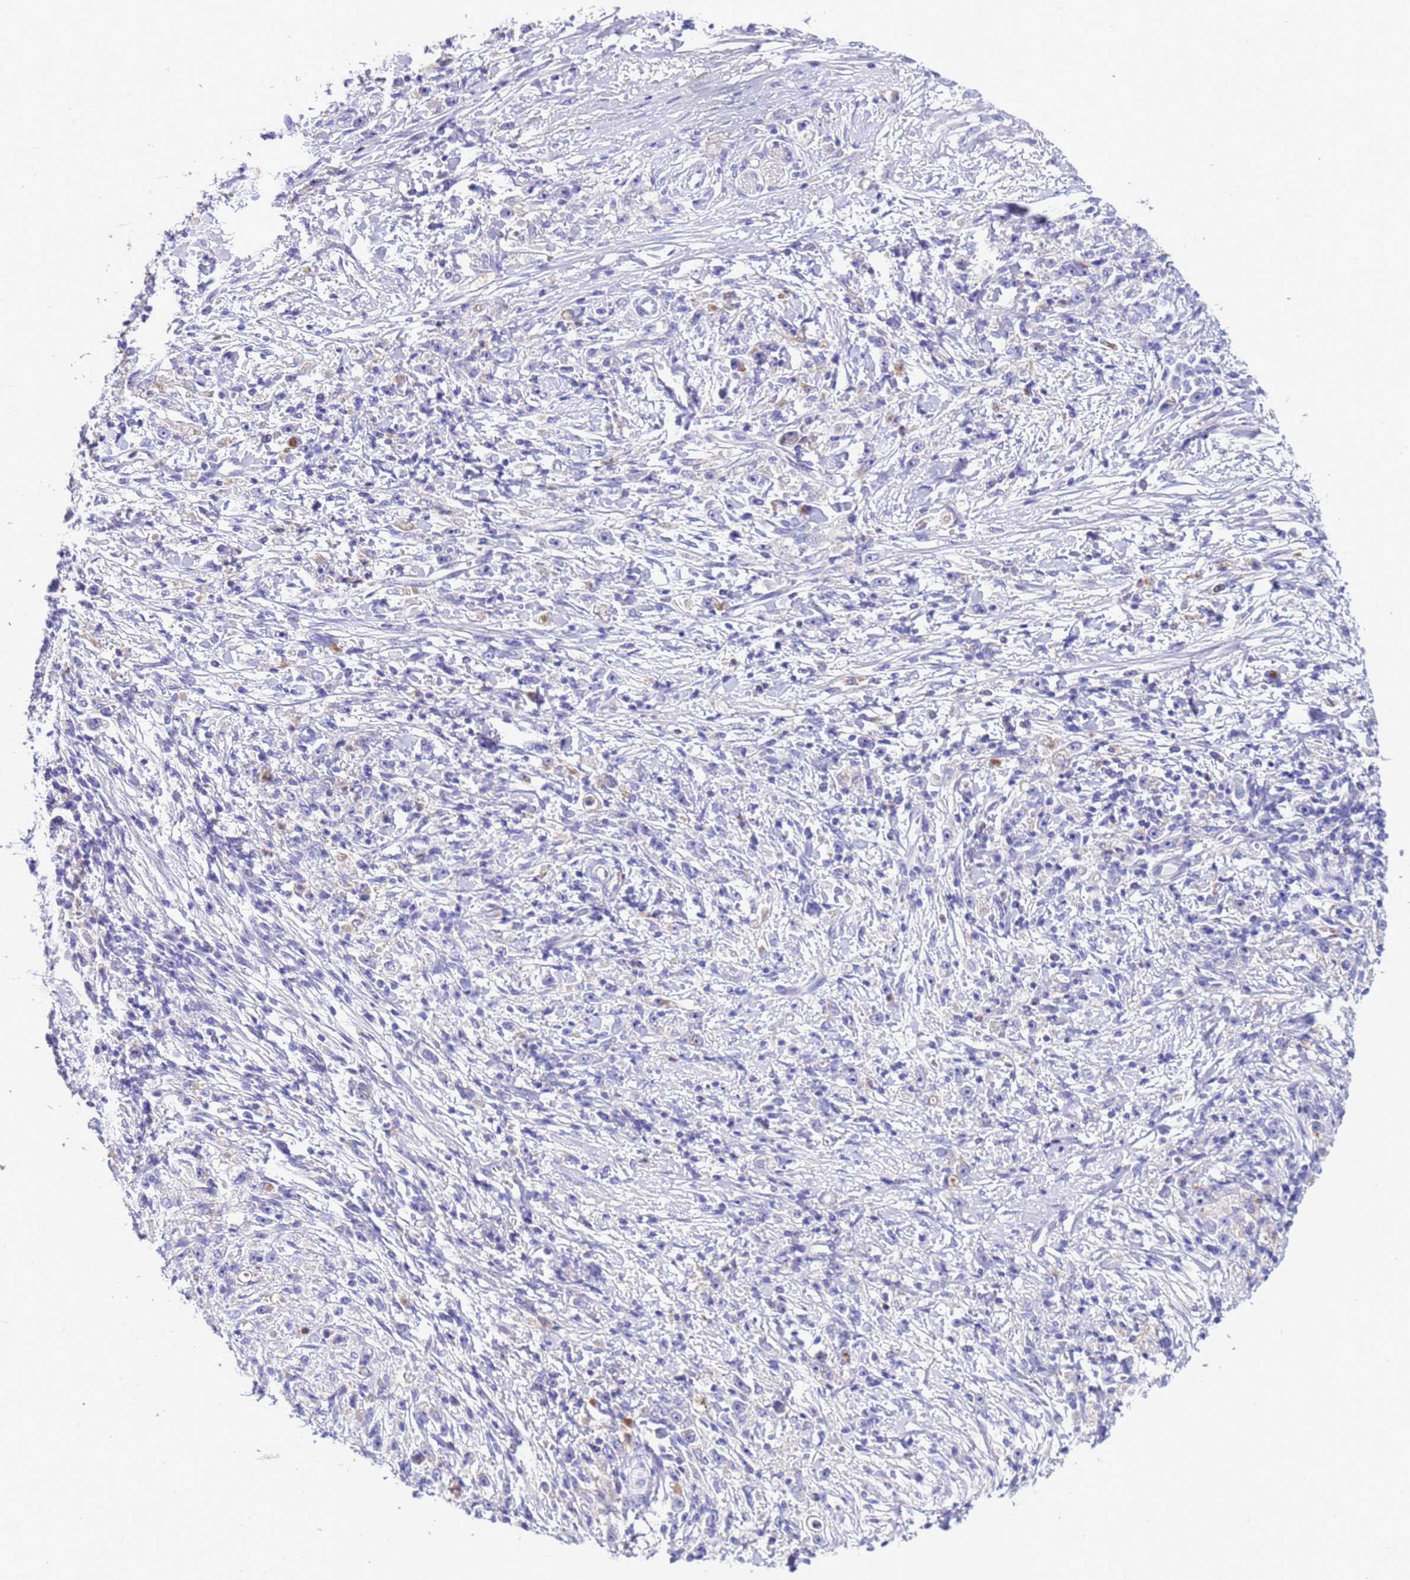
{"staining": {"intensity": "negative", "quantity": "none", "location": "none"}, "tissue": "stomach cancer", "cell_type": "Tumor cells", "image_type": "cancer", "snomed": [{"axis": "morphology", "description": "Adenocarcinoma, NOS"}, {"axis": "topography", "description": "Stomach"}], "caption": "Immunohistochemistry (IHC) histopathology image of human adenocarcinoma (stomach) stained for a protein (brown), which demonstrates no expression in tumor cells.", "gene": "KICS2", "patient": {"sex": "female", "age": 59}}